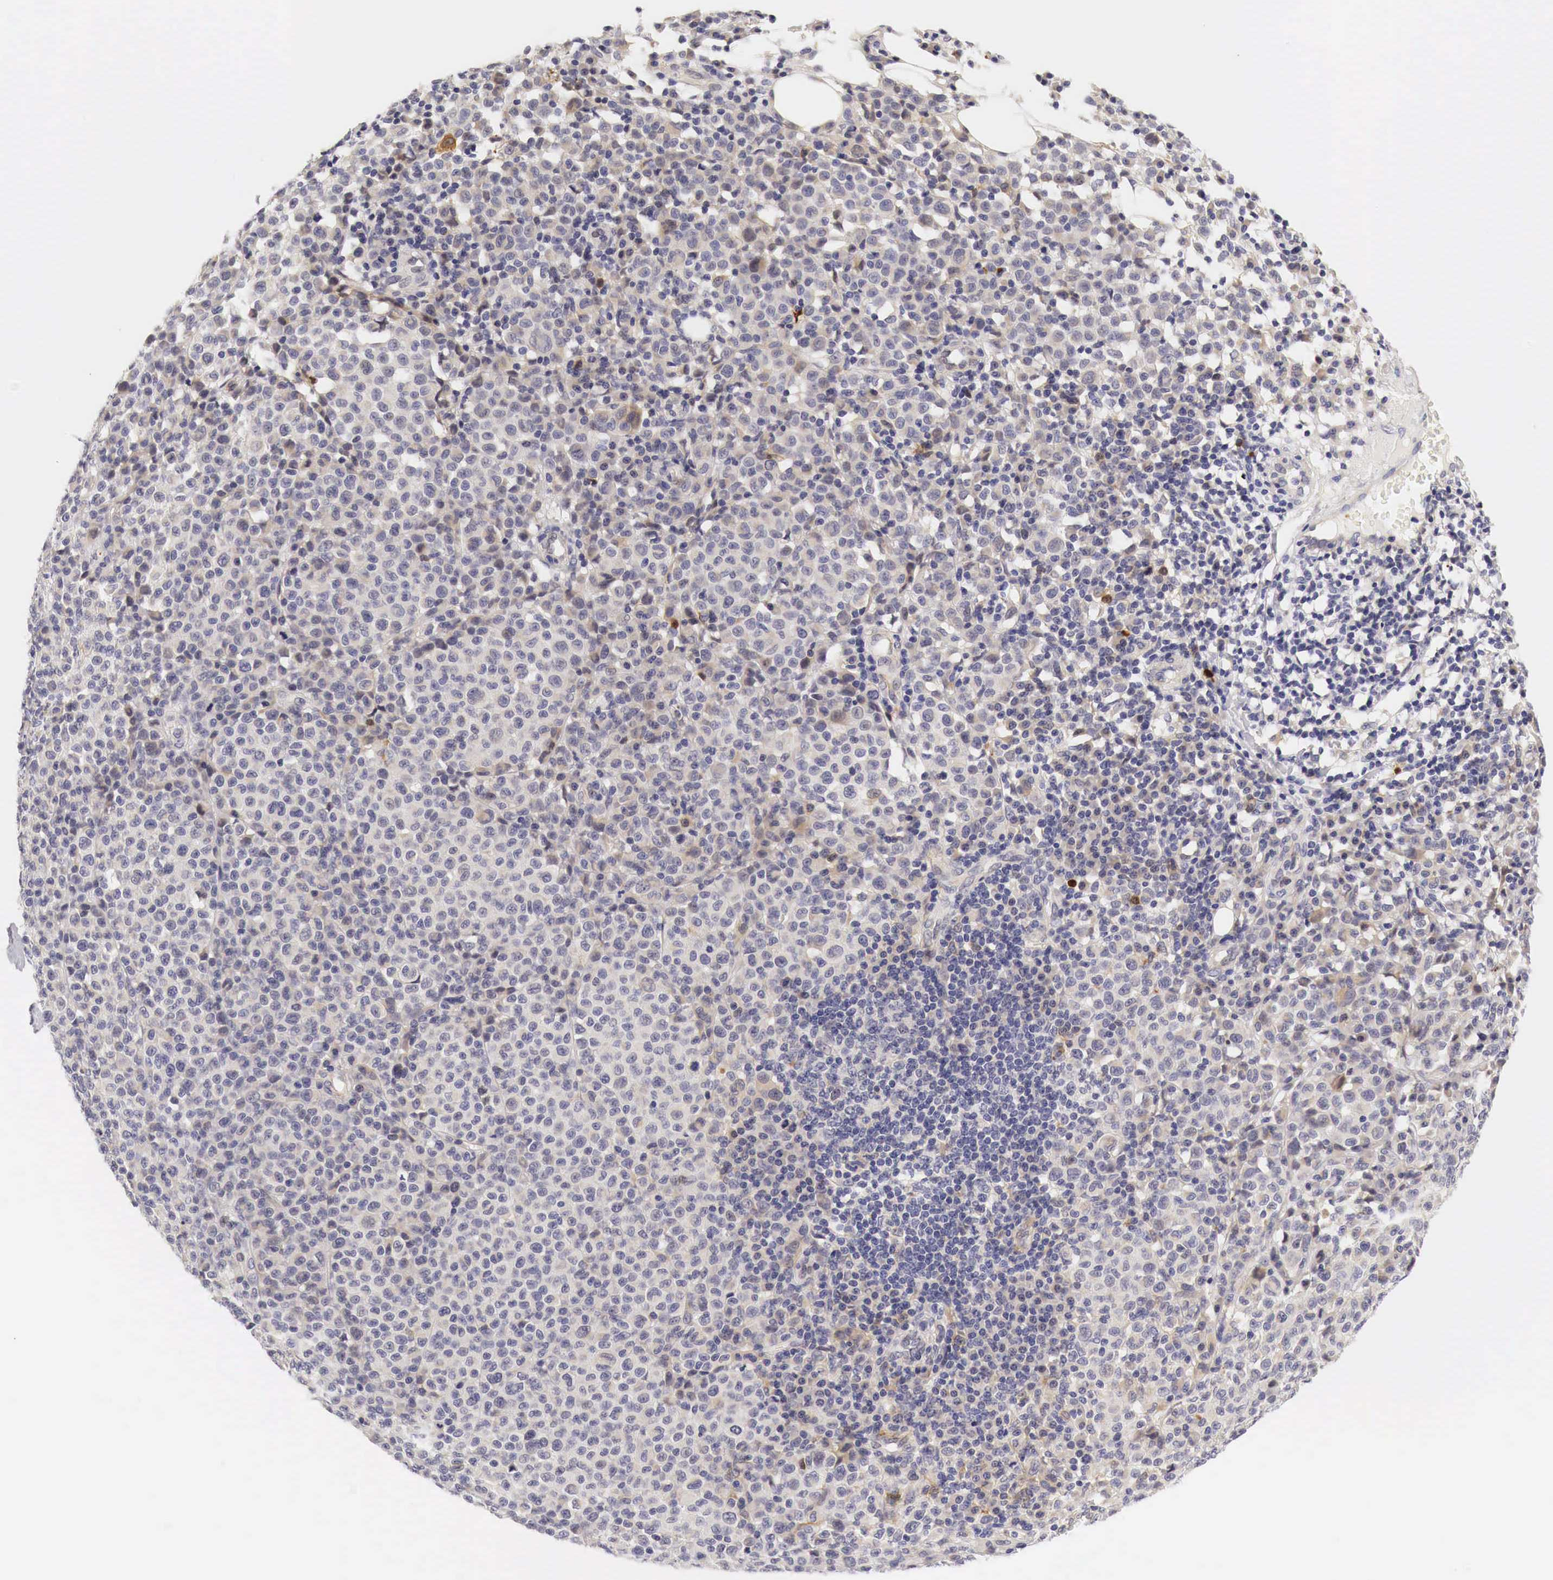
{"staining": {"intensity": "weak", "quantity": "<25%", "location": "cytoplasmic/membranous,nuclear"}, "tissue": "melanoma", "cell_type": "Tumor cells", "image_type": "cancer", "snomed": [{"axis": "morphology", "description": "Malignant melanoma, Metastatic site"}, {"axis": "topography", "description": "Skin"}], "caption": "A high-resolution histopathology image shows immunohistochemistry staining of melanoma, which demonstrates no significant staining in tumor cells.", "gene": "CASP3", "patient": {"sex": "male", "age": 32}}